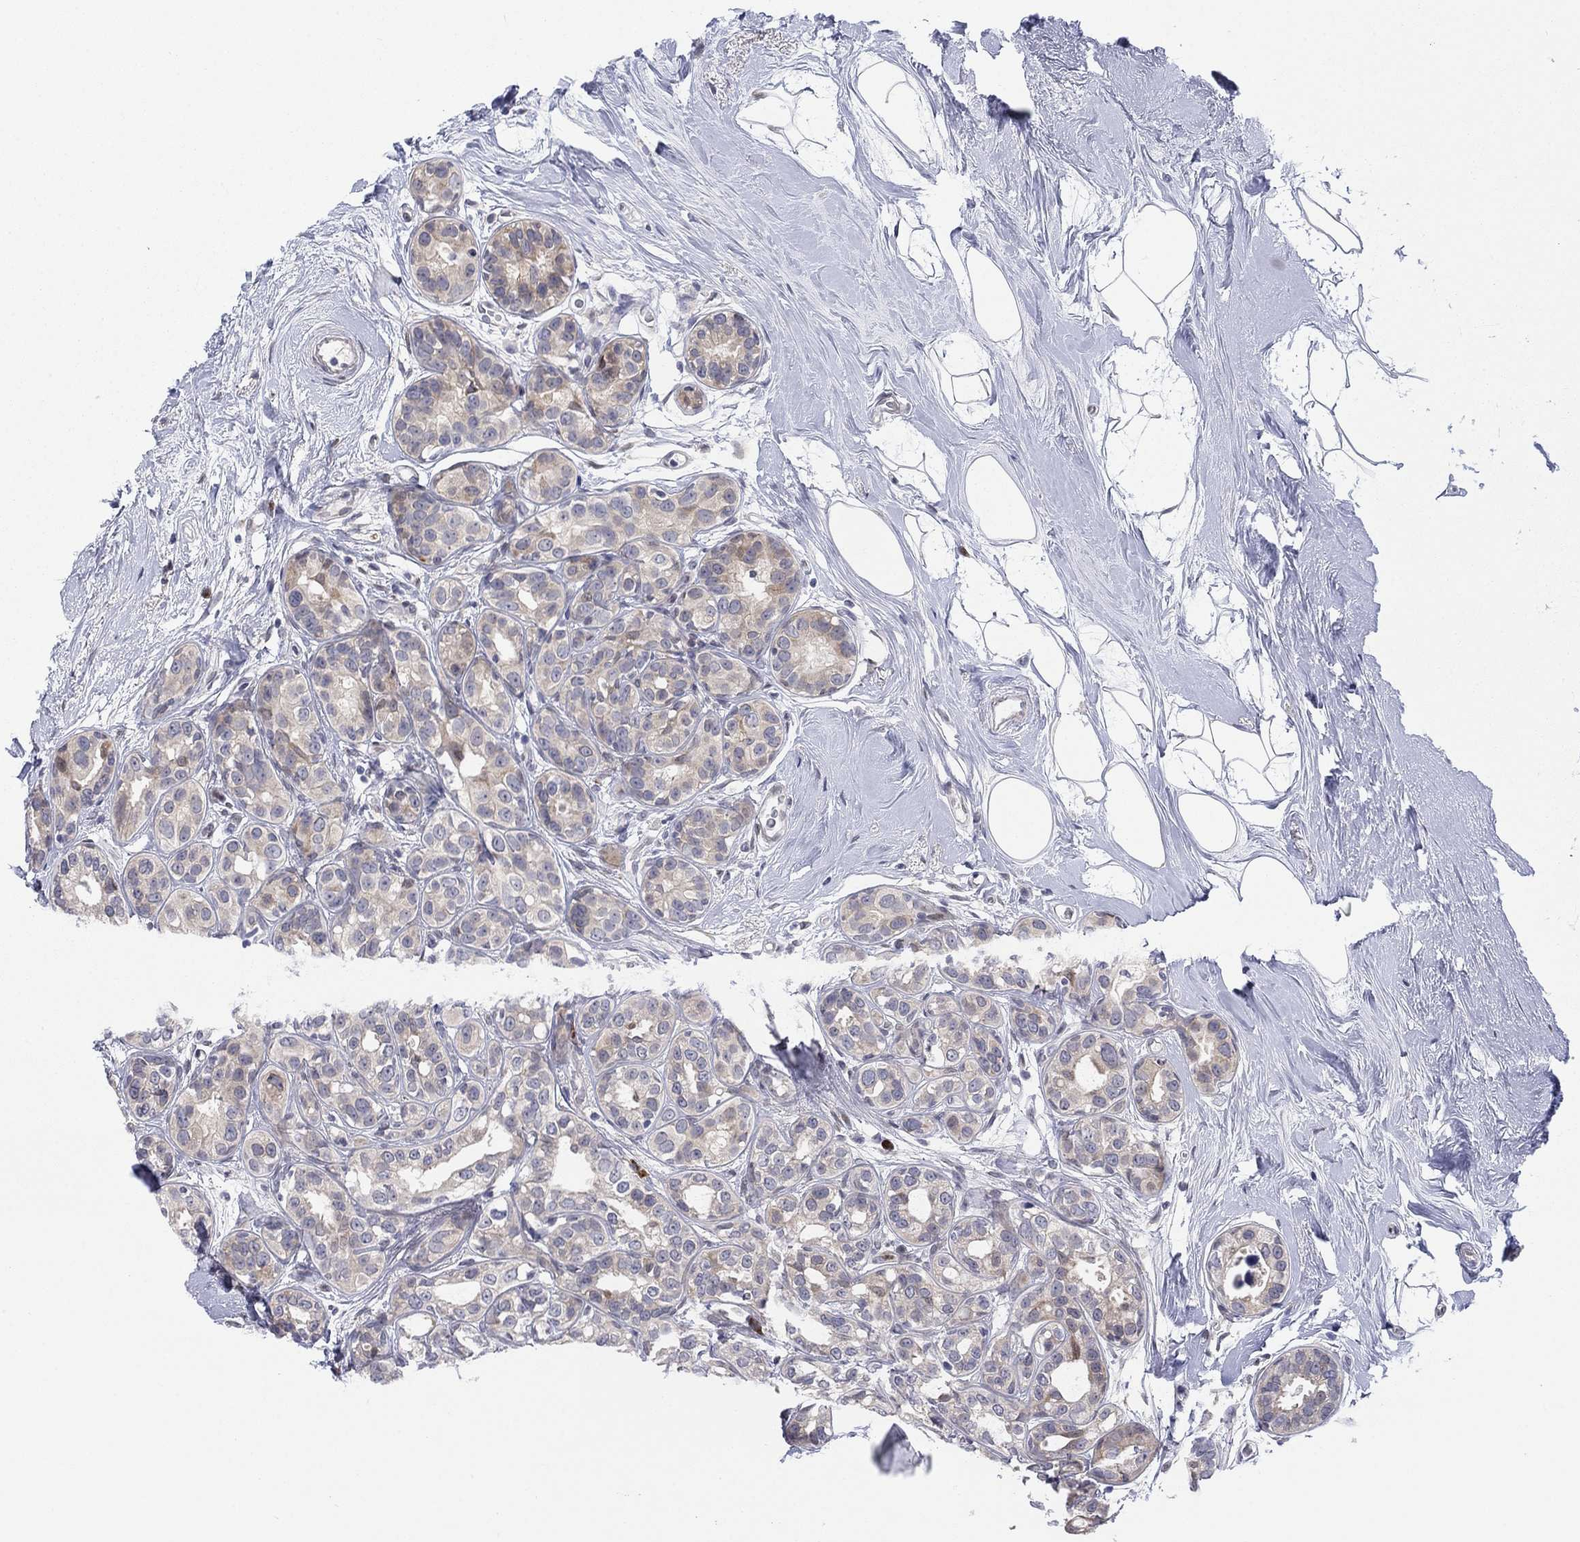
{"staining": {"intensity": "weak", "quantity": "25%-75%", "location": "cytoplasmic/membranous"}, "tissue": "breast cancer", "cell_type": "Tumor cells", "image_type": "cancer", "snomed": [{"axis": "morphology", "description": "Duct carcinoma"}, {"axis": "topography", "description": "Breast"}], "caption": "Immunohistochemistry (IHC) of human invasive ductal carcinoma (breast) reveals low levels of weak cytoplasmic/membranous expression in about 25%-75% of tumor cells. (brown staining indicates protein expression, while blue staining denotes nuclei).", "gene": "TTC21B", "patient": {"sex": "female", "age": 55}}